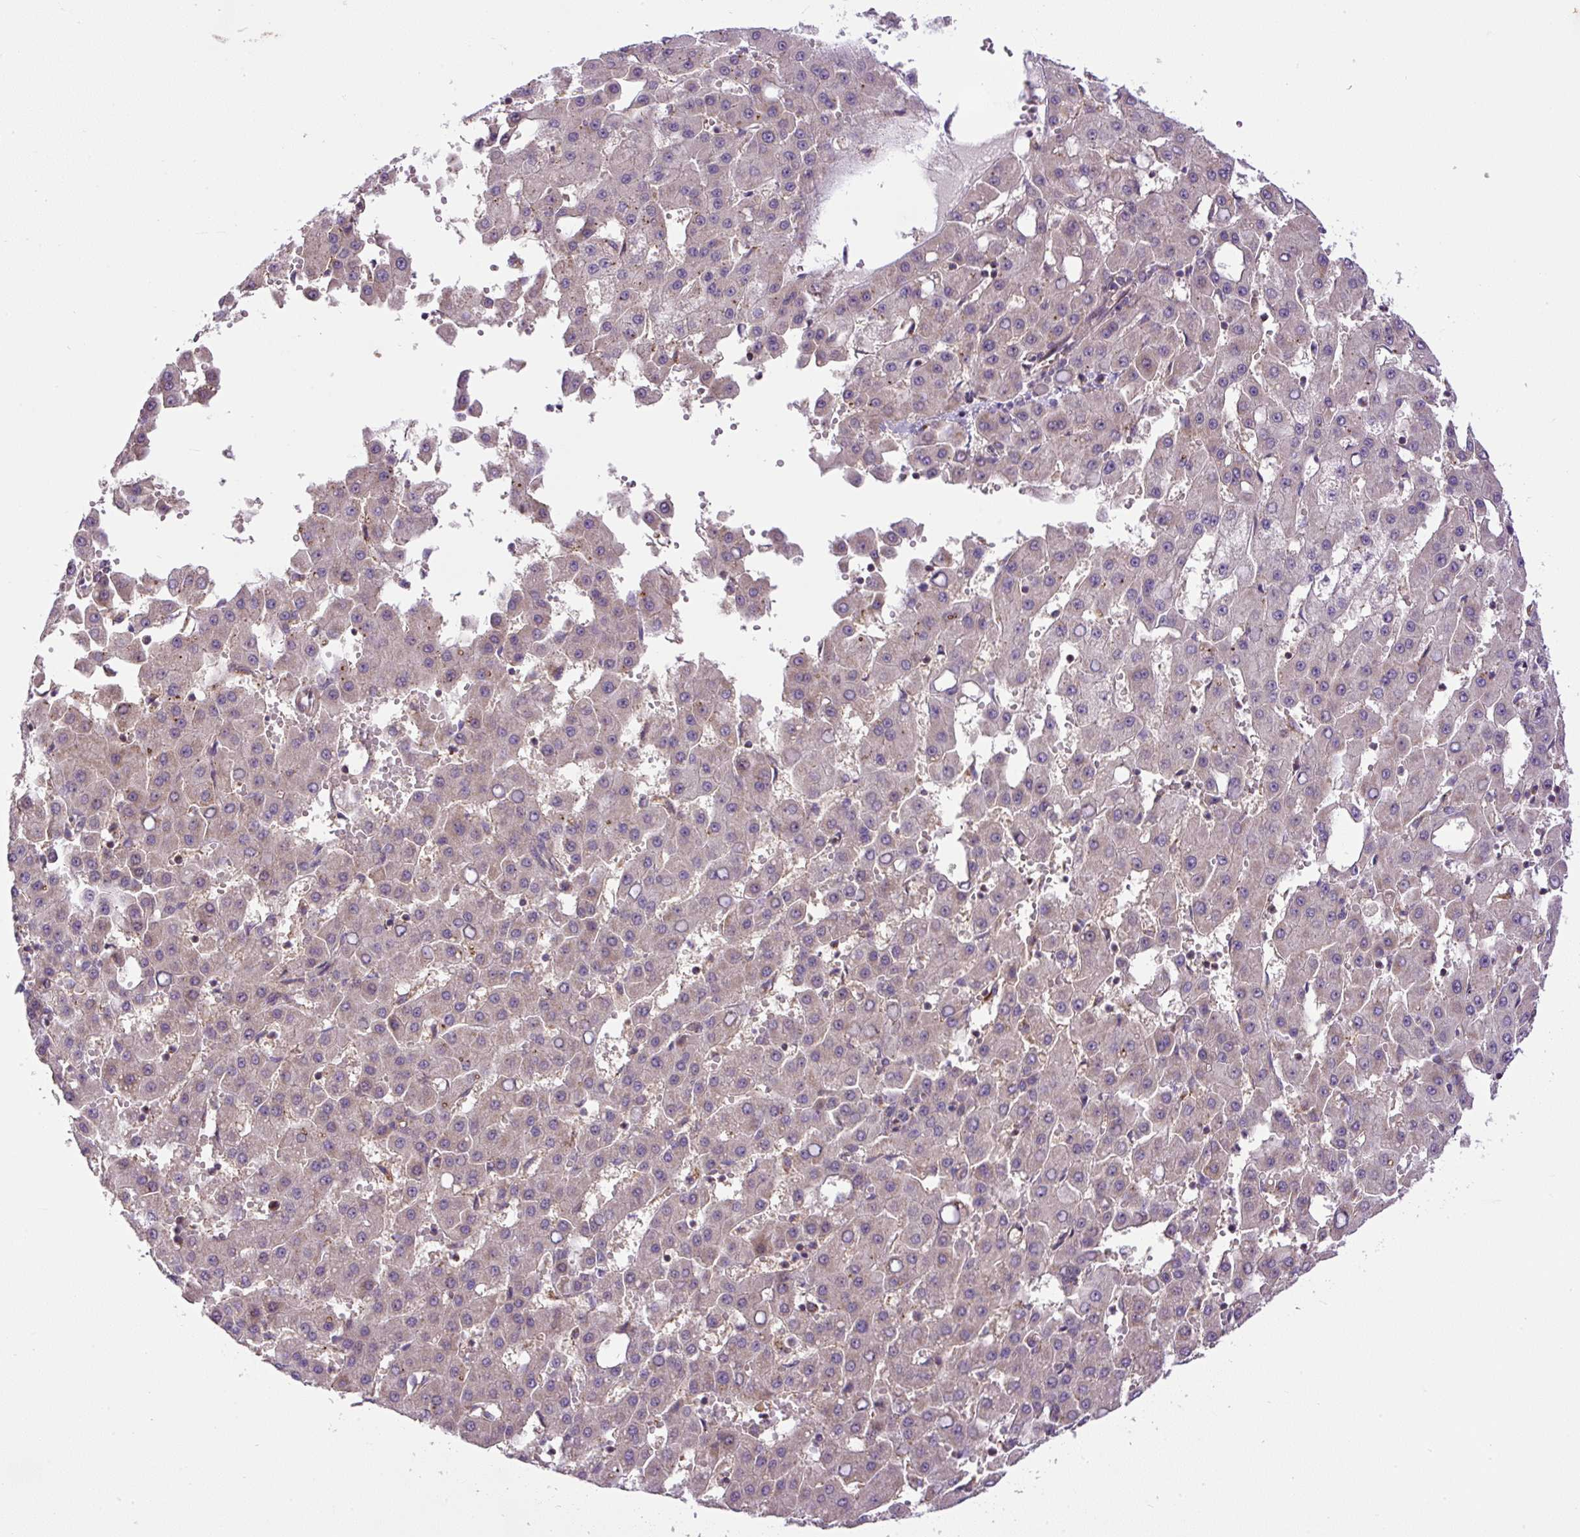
{"staining": {"intensity": "weak", "quantity": "25%-75%", "location": "cytoplasmic/membranous"}, "tissue": "liver cancer", "cell_type": "Tumor cells", "image_type": "cancer", "snomed": [{"axis": "morphology", "description": "Carcinoma, Hepatocellular, NOS"}, {"axis": "topography", "description": "Liver"}], "caption": "IHC photomicrograph of liver cancer (hepatocellular carcinoma) stained for a protein (brown), which reveals low levels of weak cytoplasmic/membranous staining in about 25%-75% of tumor cells.", "gene": "ZNF547", "patient": {"sex": "male", "age": 47}}